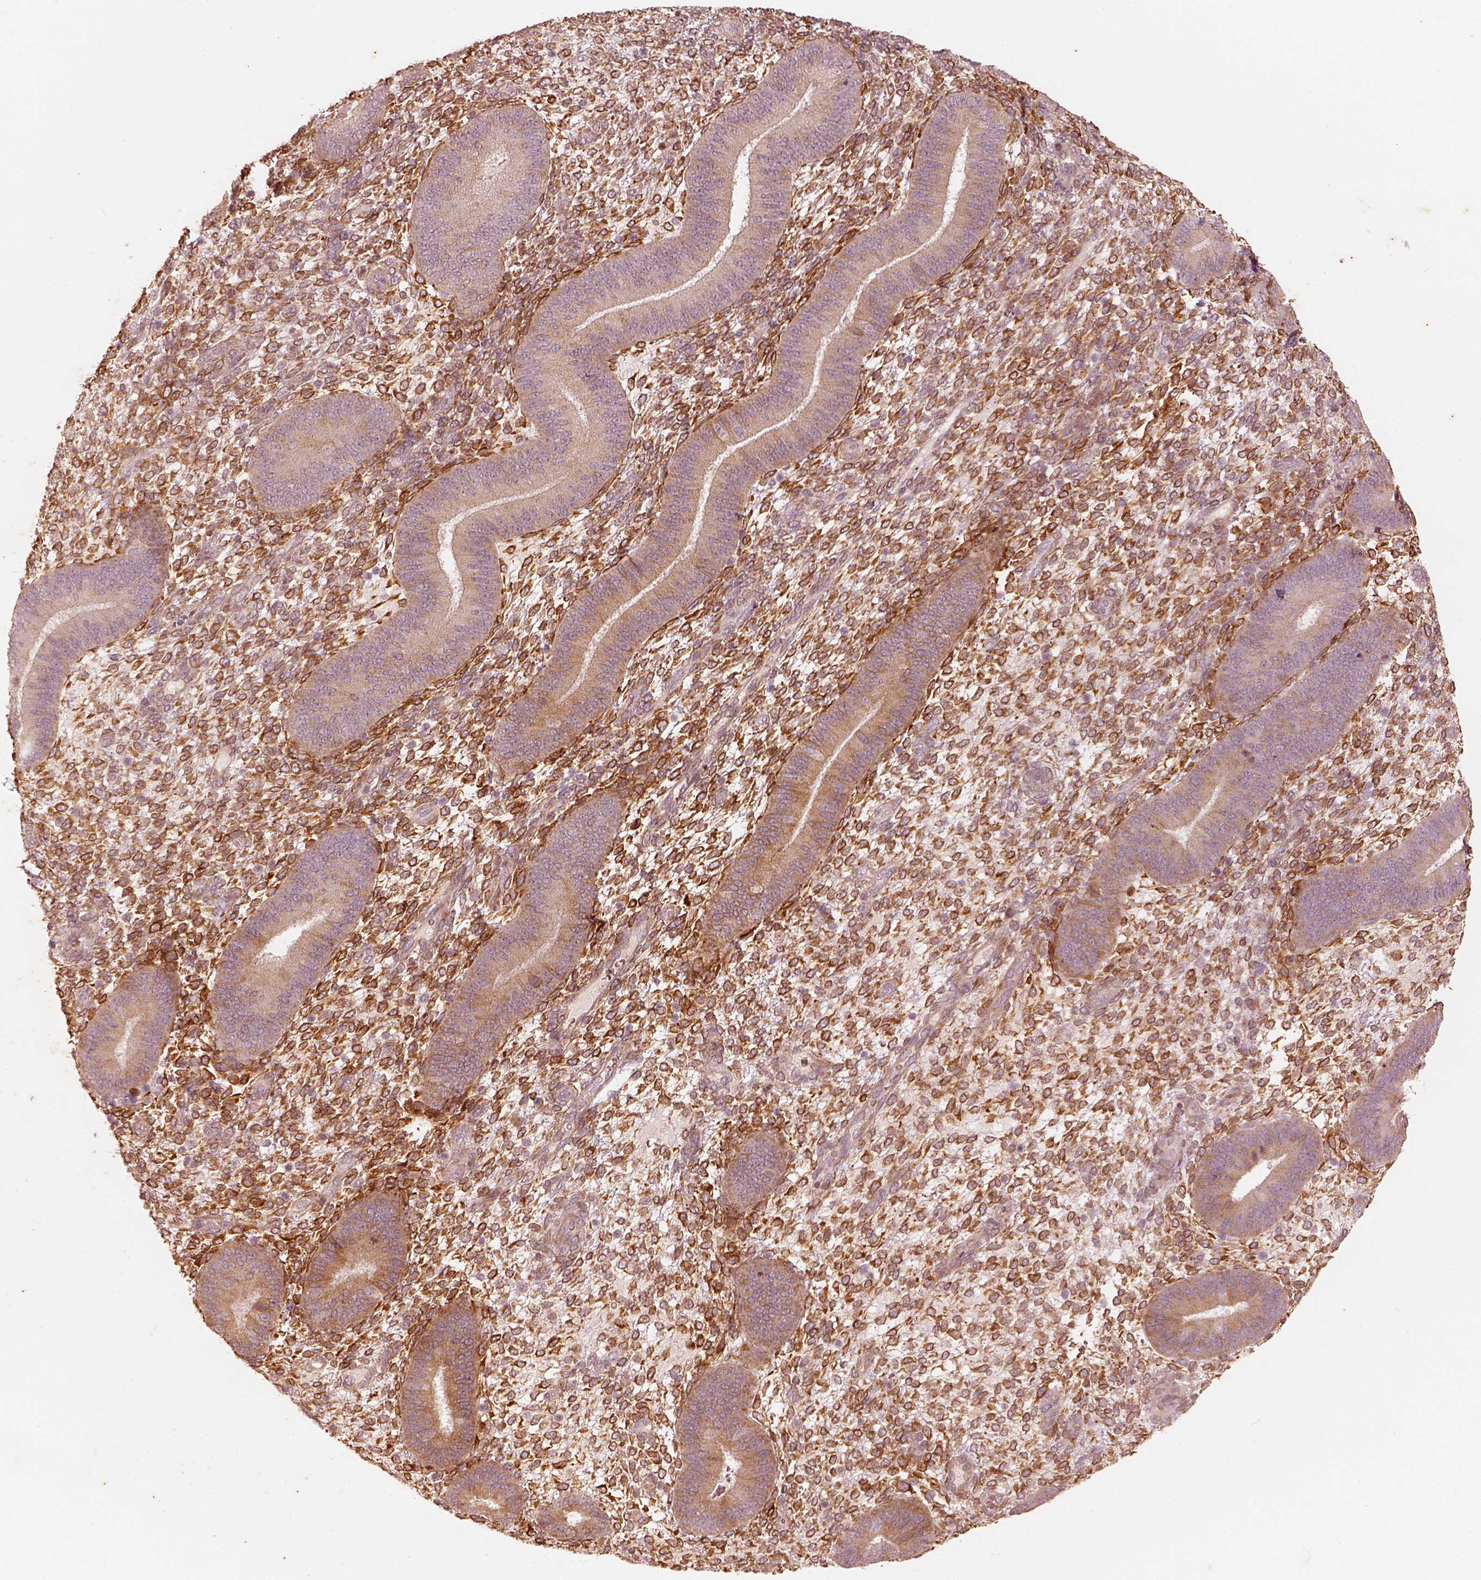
{"staining": {"intensity": "moderate", "quantity": ">75%", "location": "cytoplasmic/membranous"}, "tissue": "endometrium", "cell_type": "Cells in endometrial stroma", "image_type": "normal", "snomed": [{"axis": "morphology", "description": "Normal tissue, NOS"}, {"axis": "topography", "description": "Endometrium"}], "caption": "Immunohistochemistry (IHC) histopathology image of unremarkable endometrium: endometrium stained using immunohistochemistry (IHC) displays medium levels of moderate protein expression localized specifically in the cytoplasmic/membranous of cells in endometrial stroma, appearing as a cytoplasmic/membranous brown color.", "gene": "WLS", "patient": {"sex": "female", "age": 39}}